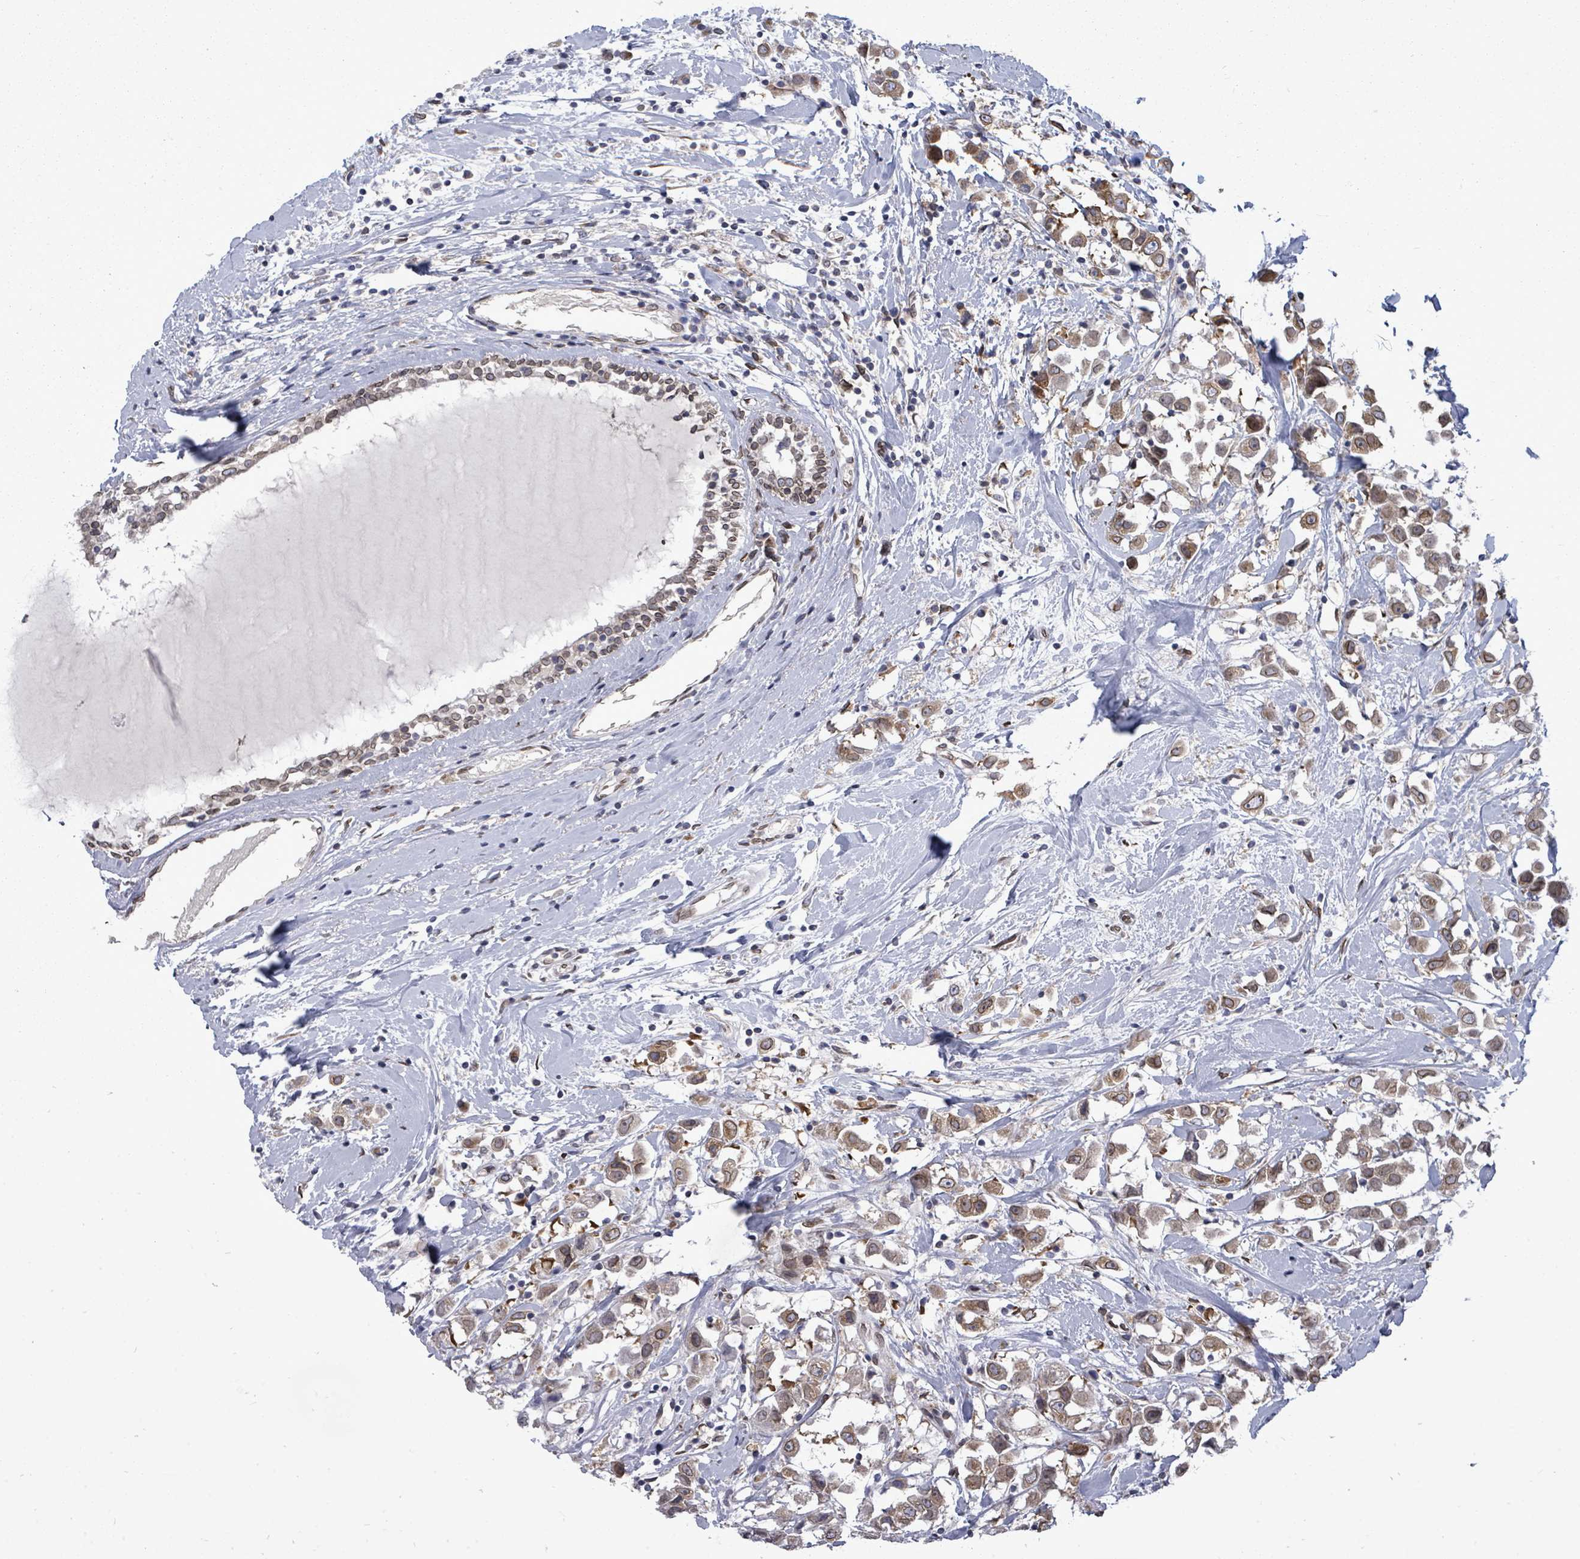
{"staining": {"intensity": "moderate", "quantity": ">75%", "location": "cytoplasmic/membranous,nuclear"}, "tissue": "breast cancer", "cell_type": "Tumor cells", "image_type": "cancer", "snomed": [{"axis": "morphology", "description": "Duct carcinoma"}, {"axis": "topography", "description": "Breast"}], "caption": "An immunohistochemistry (IHC) histopathology image of neoplastic tissue is shown. Protein staining in brown shows moderate cytoplasmic/membranous and nuclear positivity in breast cancer within tumor cells.", "gene": "ARFGAP1", "patient": {"sex": "female", "age": 61}}